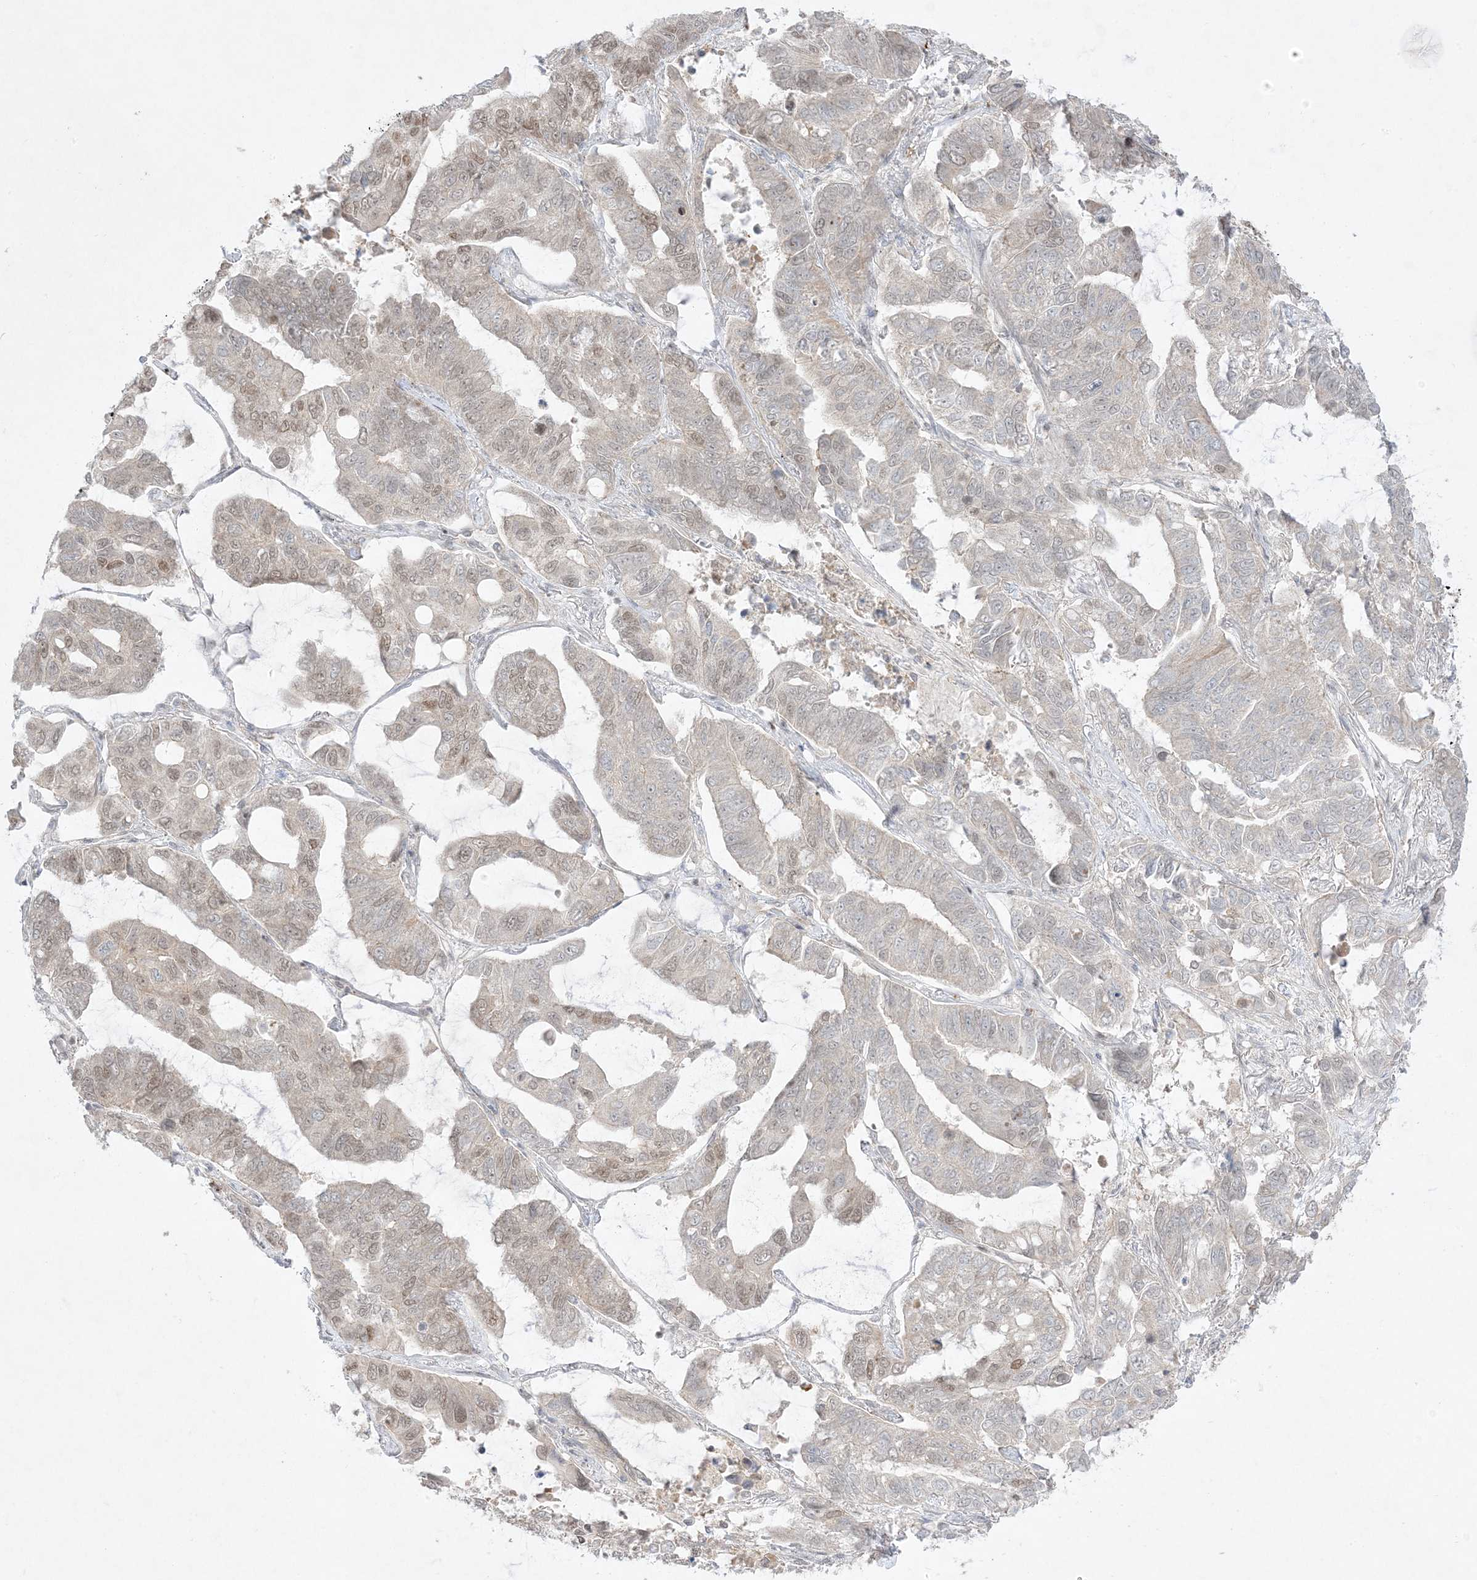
{"staining": {"intensity": "weak", "quantity": "25%-75%", "location": "nuclear"}, "tissue": "lung cancer", "cell_type": "Tumor cells", "image_type": "cancer", "snomed": [{"axis": "morphology", "description": "Adenocarcinoma, NOS"}, {"axis": "topography", "description": "Lung"}], "caption": "Protein expression analysis of adenocarcinoma (lung) displays weak nuclear positivity in approximately 25%-75% of tumor cells.", "gene": "PTK6", "patient": {"sex": "male", "age": 64}}